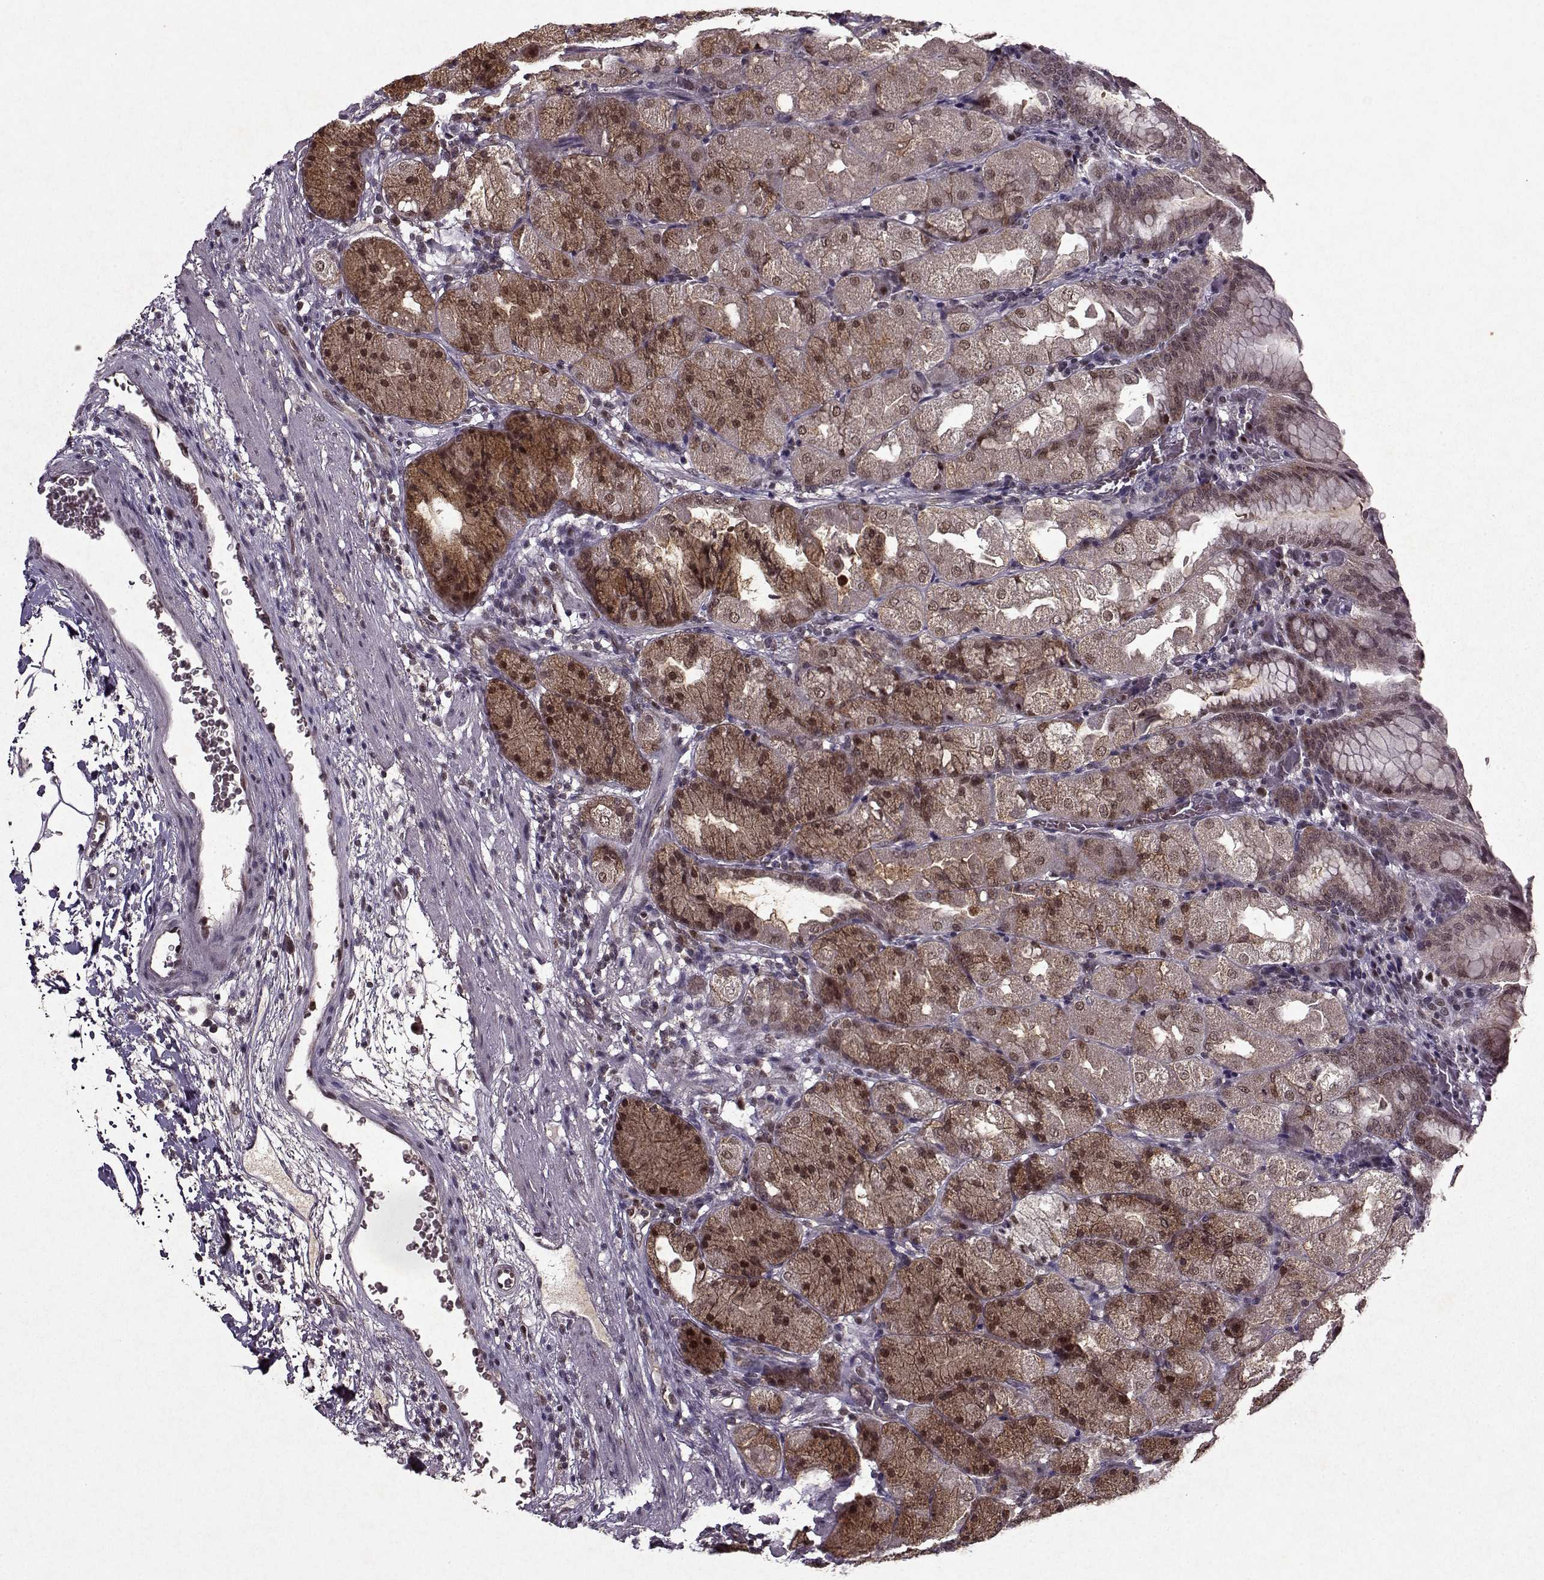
{"staining": {"intensity": "moderate", "quantity": ">75%", "location": "cytoplasmic/membranous,nuclear"}, "tissue": "stomach", "cell_type": "Glandular cells", "image_type": "normal", "snomed": [{"axis": "morphology", "description": "Normal tissue, NOS"}, {"axis": "topography", "description": "Stomach, upper"}, {"axis": "topography", "description": "Stomach"}, {"axis": "topography", "description": "Stomach, lower"}], "caption": "Stomach stained with DAB (3,3'-diaminobenzidine) IHC demonstrates medium levels of moderate cytoplasmic/membranous,nuclear staining in approximately >75% of glandular cells. The protein is stained brown, and the nuclei are stained in blue (DAB IHC with brightfield microscopy, high magnification).", "gene": "PSMA7", "patient": {"sex": "male", "age": 62}}